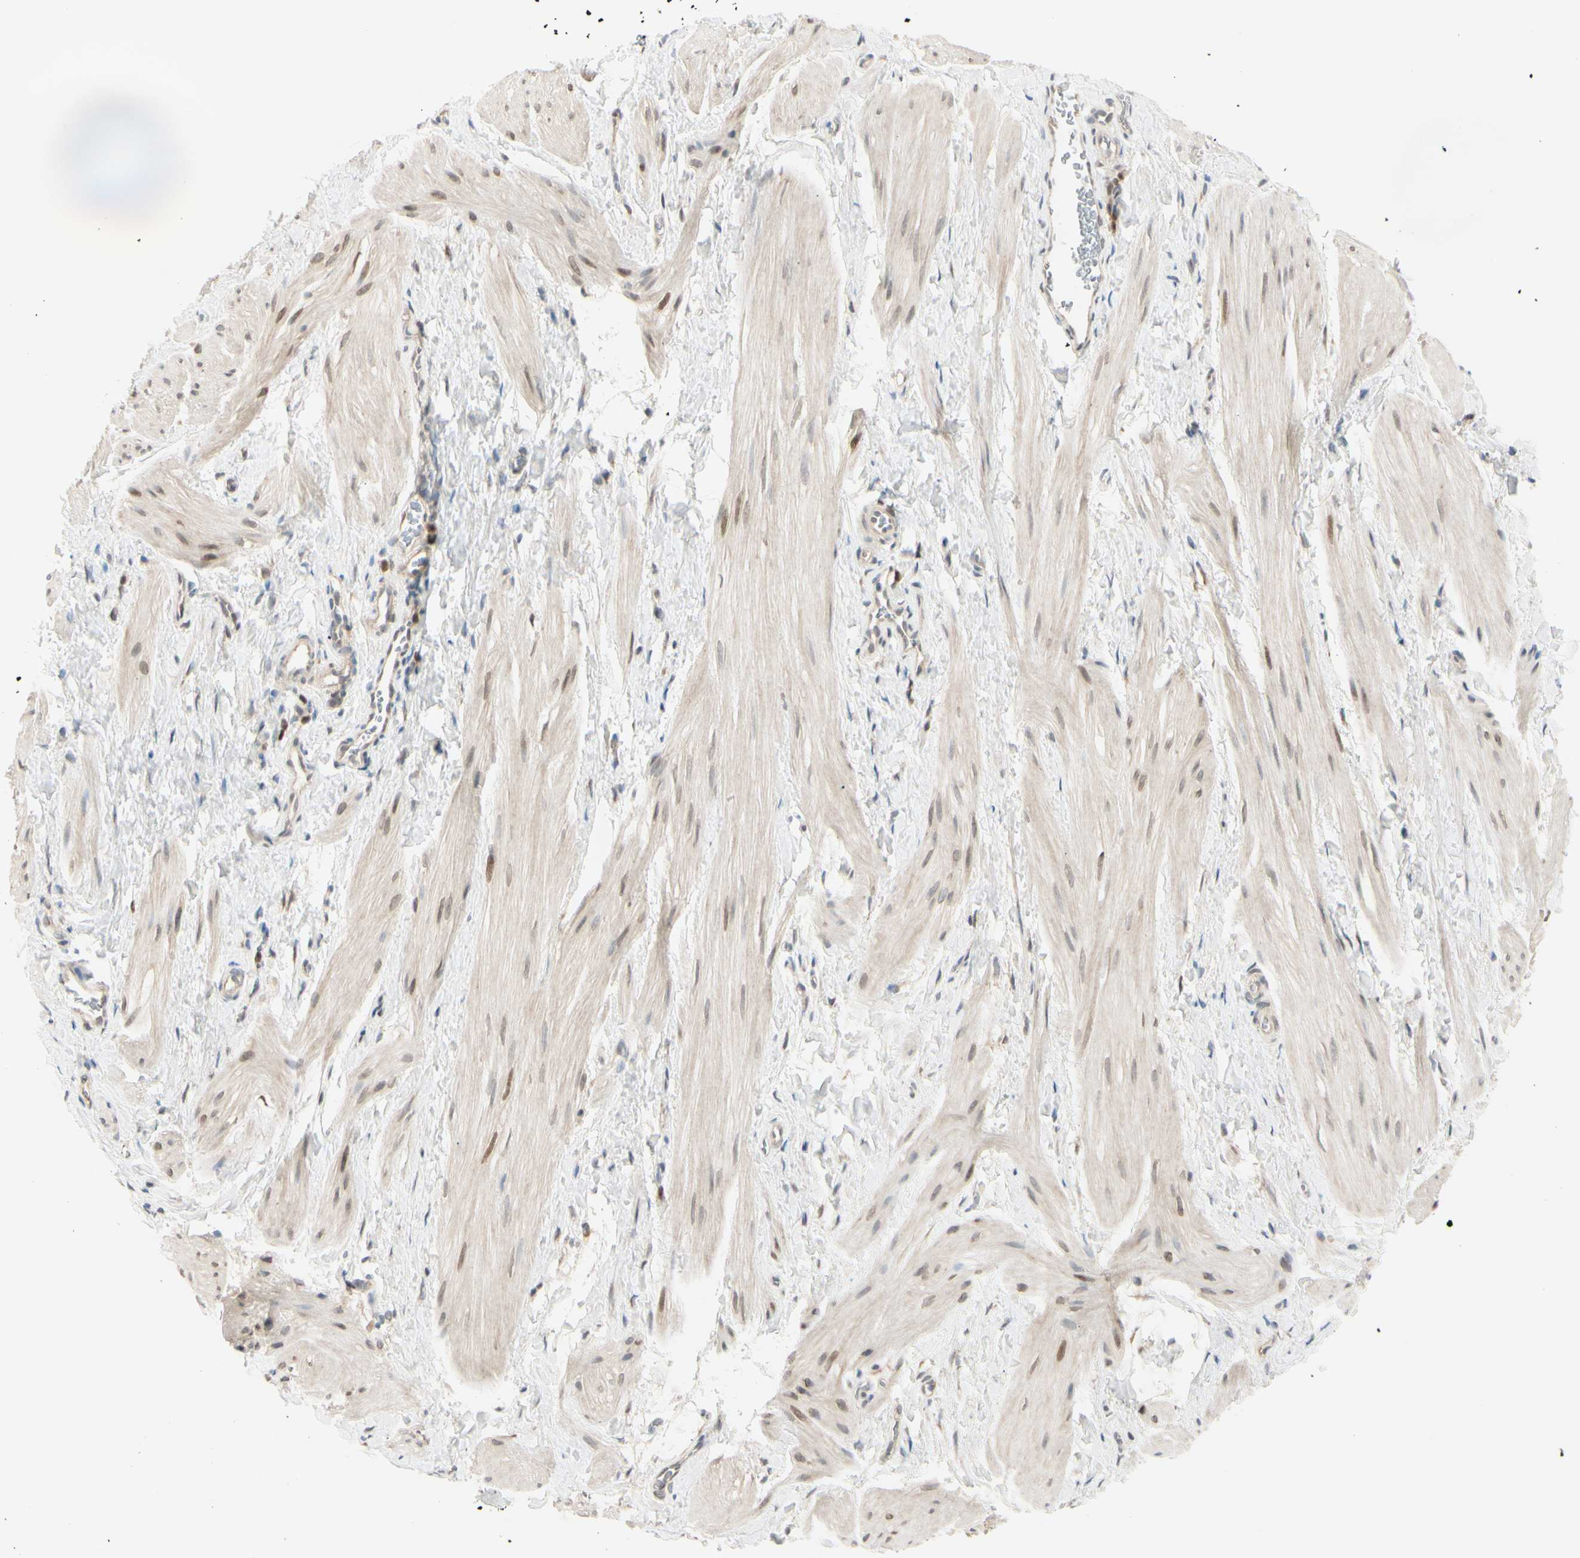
{"staining": {"intensity": "weak", "quantity": "25%-75%", "location": "cytoplasmic/membranous,nuclear"}, "tissue": "smooth muscle", "cell_type": "Smooth muscle cells", "image_type": "normal", "snomed": [{"axis": "morphology", "description": "Normal tissue, NOS"}, {"axis": "topography", "description": "Smooth muscle"}], "caption": "Protein staining of normal smooth muscle displays weak cytoplasmic/membranous,nuclear positivity in approximately 25%-75% of smooth muscle cells. (IHC, brightfield microscopy, high magnification).", "gene": "PTTG1", "patient": {"sex": "male", "age": 16}}